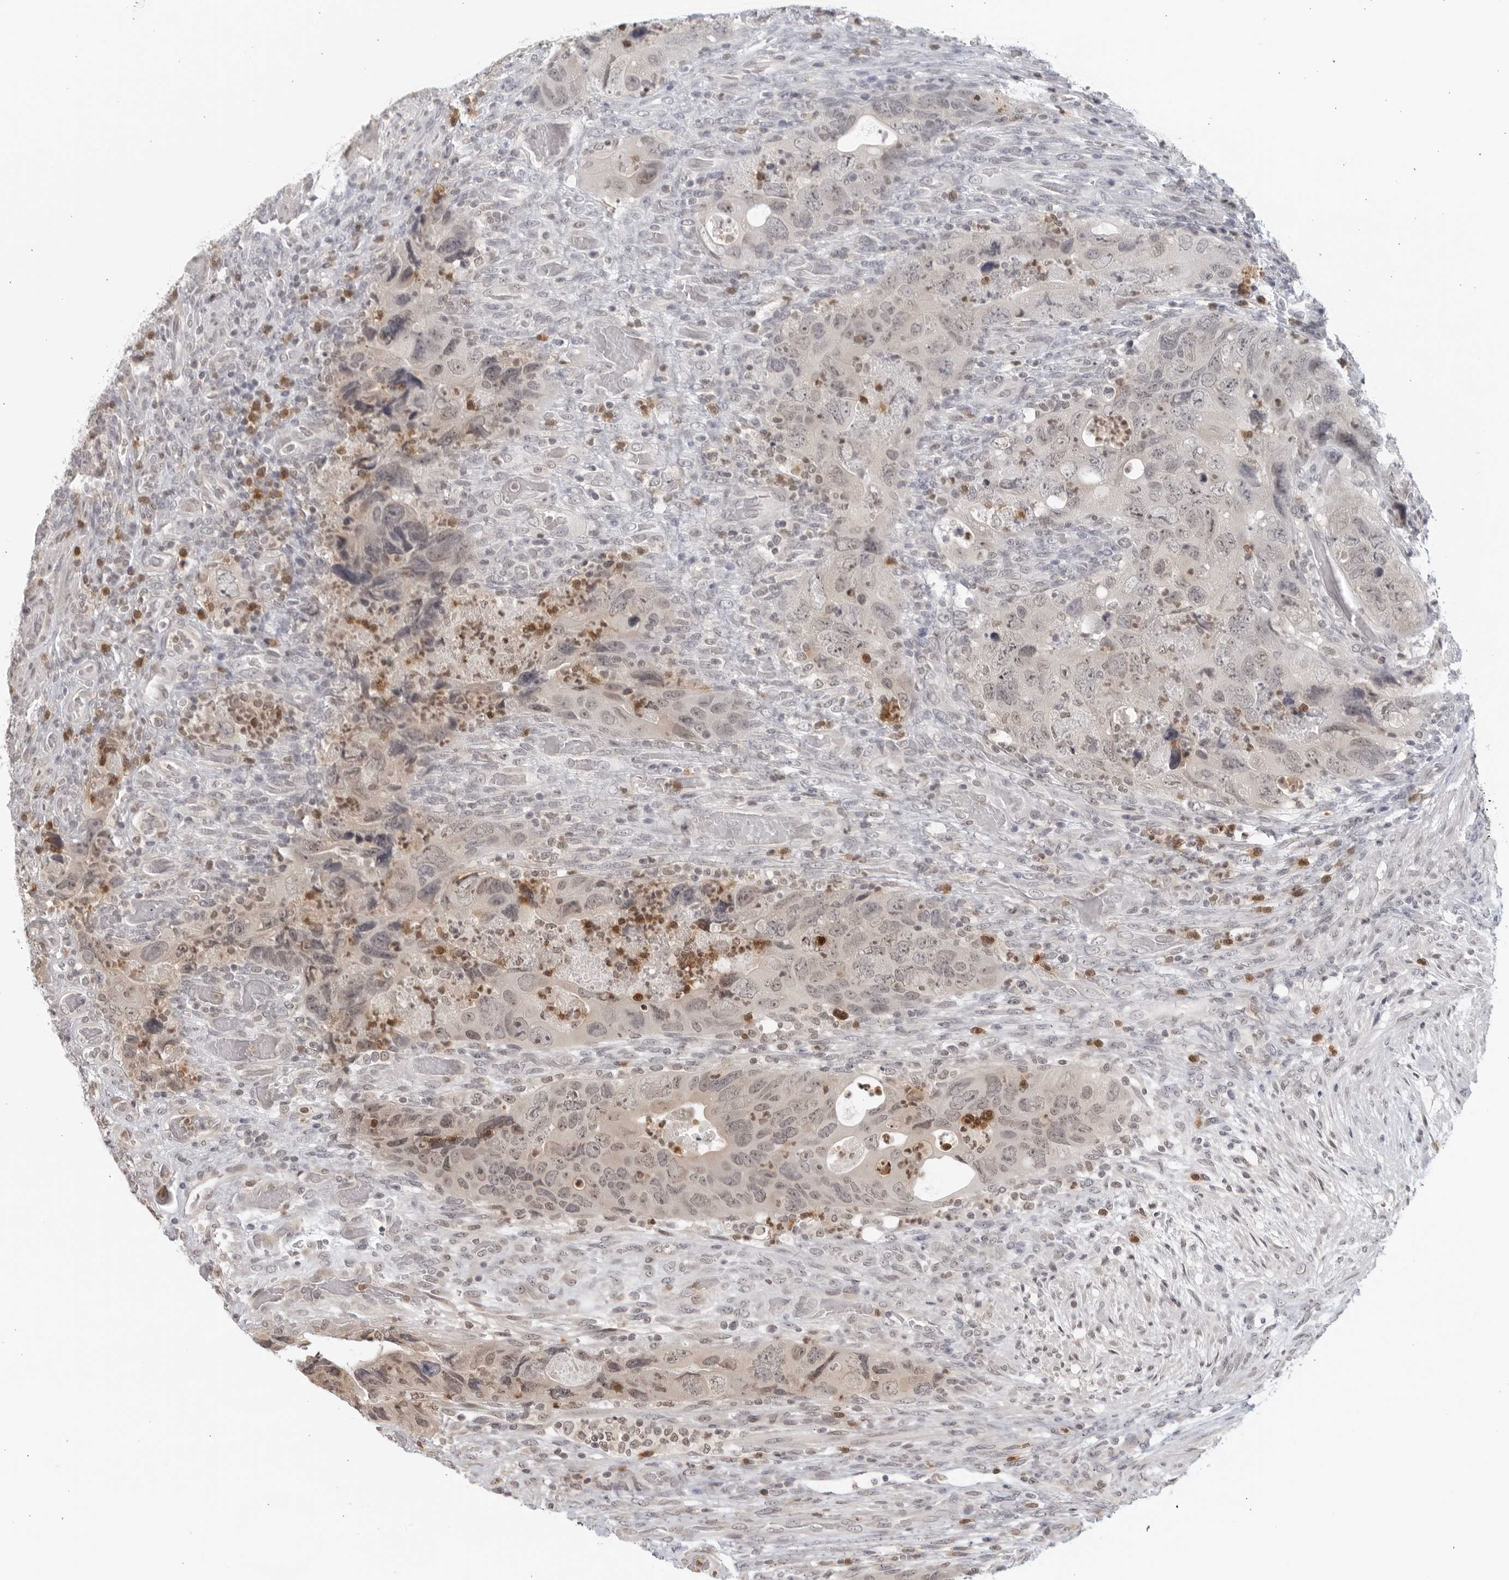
{"staining": {"intensity": "weak", "quantity": "<25%", "location": "nuclear"}, "tissue": "colorectal cancer", "cell_type": "Tumor cells", "image_type": "cancer", "snomed": [{"axis": "morphology", "description": "Adenocarcinoma, NOS"}, {"axis": "topography", "description": "Rectum"}], "caption": "This is a image of IHC staining of colorectal adenocarcinoma, which shows no staining in tumor cells. (Brightfield microscopy of DAB (3,3'-diaminobenzidine) immunohistochemistry (IHC) at high magnification).", "gene": "RAB11FIP3", "patient": {"sex": "male", "age": 63}}